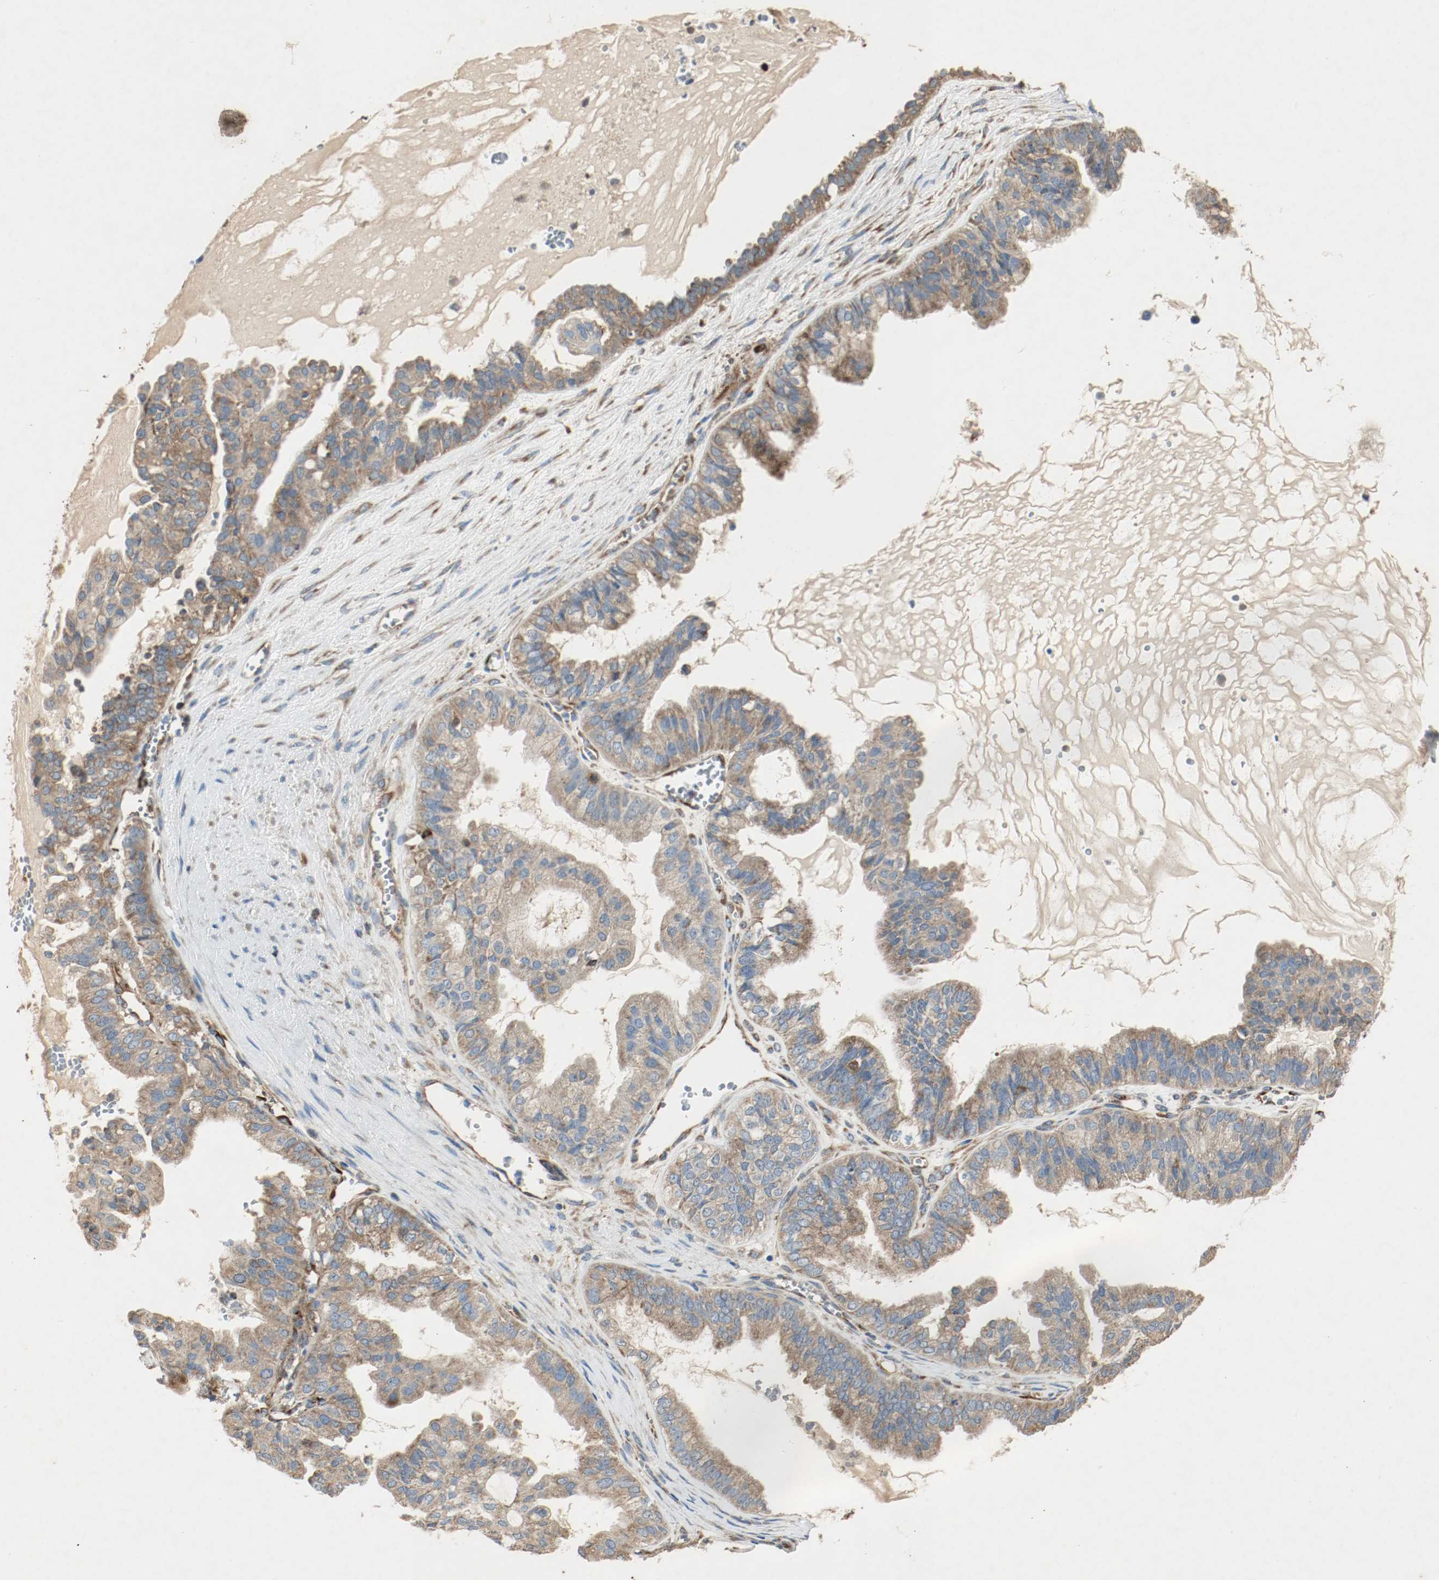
{"staining": {"intensity": "moderate", "quantity": ">75%", "location": "cytoplasmic/membranous"}, "tissue": "ovarian cancer", "cell_type": "Tumor cells", "image_type": "cancer", "snomed": [{"axis": "morphology", "description": "Carcinoma, NOS"}, {"axis": "morphology", "description": "Carcinoma, endometroid"}, {"axis": "topography", "description": "Ovary"}], "caption": "Ovarian cancer (endometroid carcinoma) was stained to show a protein in brown. There is medium levels of moderate cytoplasmic/membranous positivity in approximately >75% of tumor cells. The protein of interest is stained brown, and the nuclei are stained in blue (DAB IHC with brightfield microscopy, high magnification).", "gene": "PLCG1", "patient": {"sex": "female", "age": 50}}